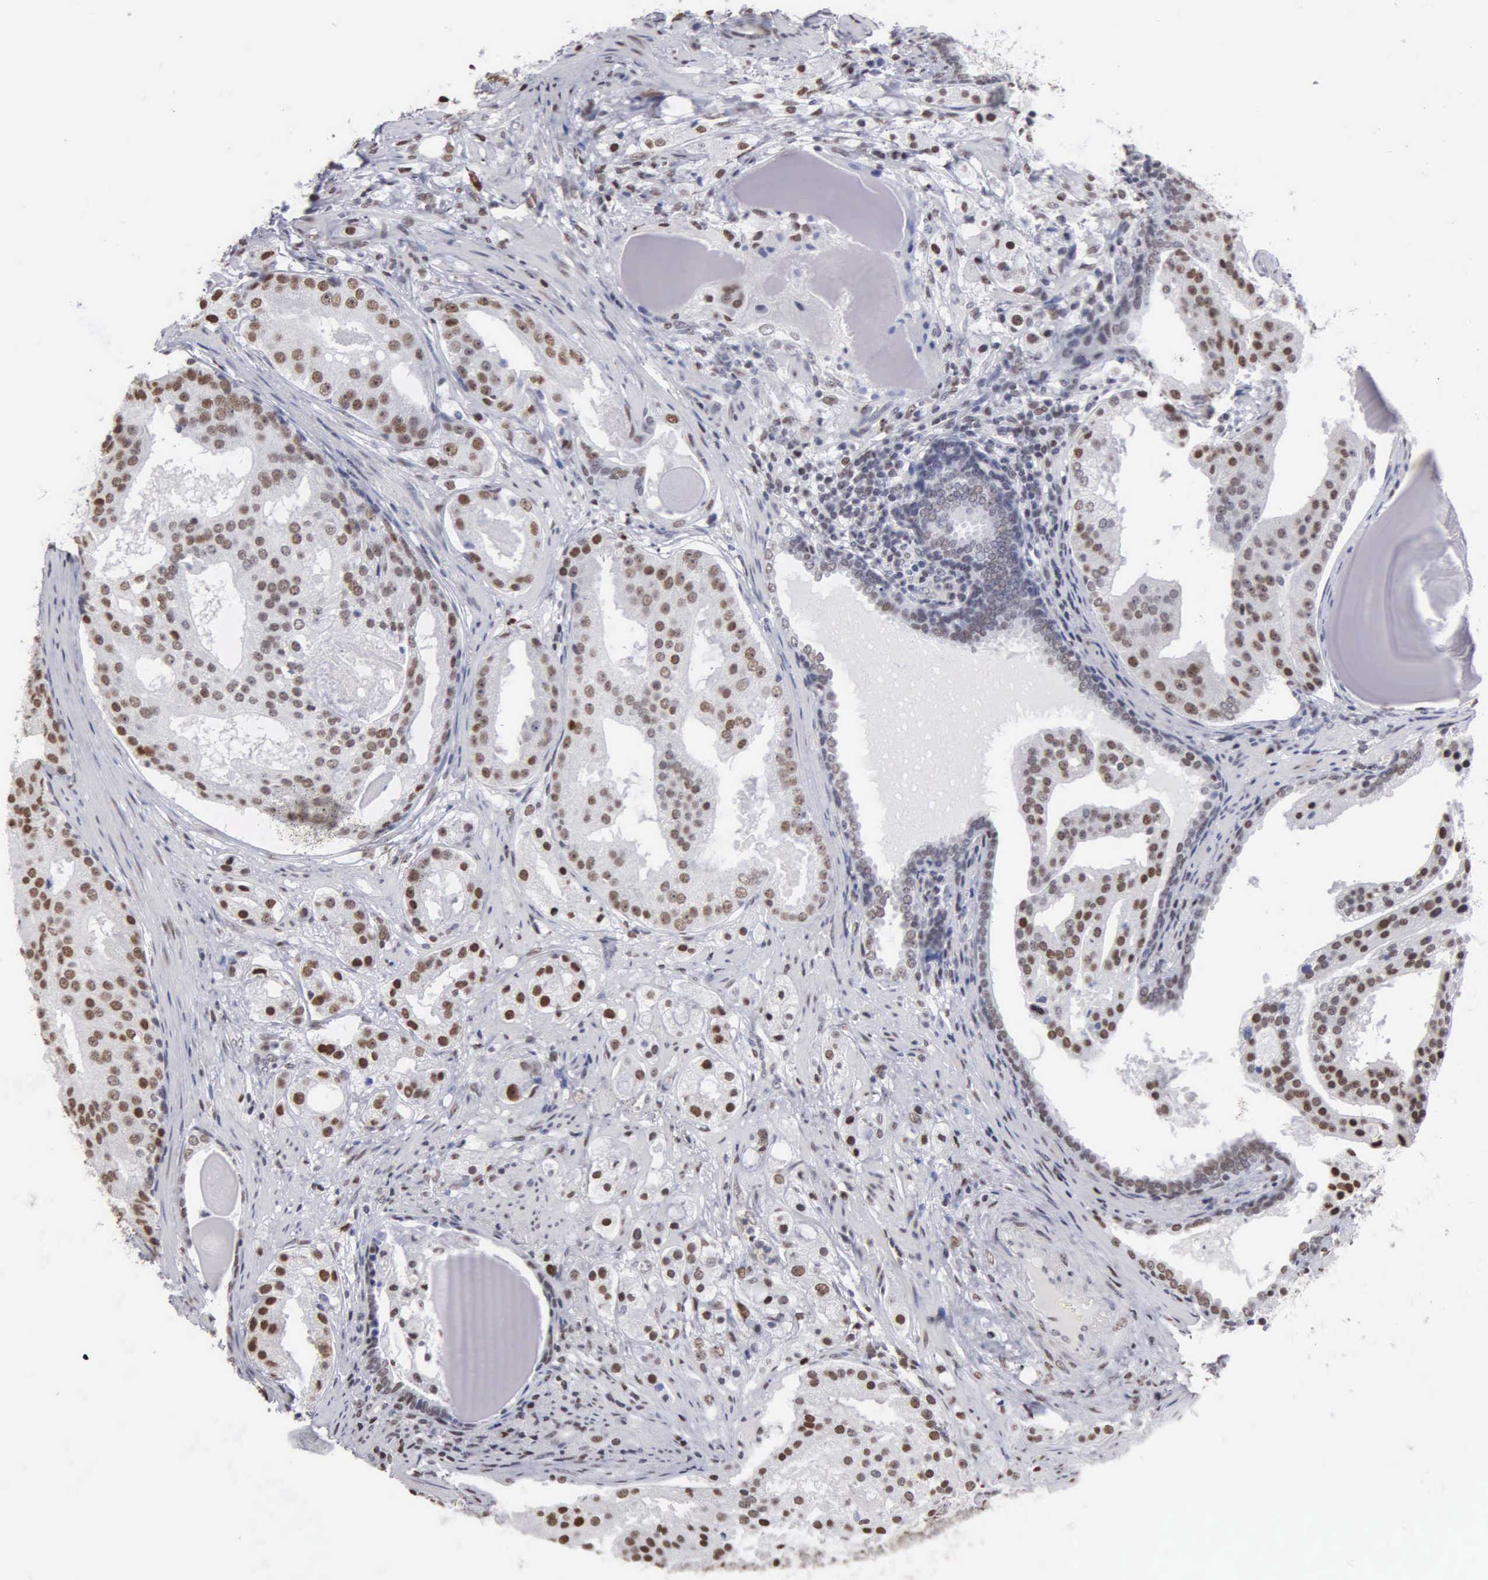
{"staining": {"intensity": "moderate", "quantity": ">75%", "location": "nuclear"}, "tissue": "prostate cancer", "cell_type": "Tumor cells", "image_type": "cancer", "snomed": [{"axis": "morphology", "description": "Adenocarcinoma, High grade"}, {"axis": "topography", "description": "Prostate"}], "caption": "The micrograph reveals immunohistochemical staining of prostate cancer (high-grade adenocarcinoma). There is moderate nuclear staining is identified in approximately >75% of tumor cells. Using DAB (3,3'-diaminobenzidine) (brown) and hematoxylin (blue) stains, captured at high magnification using brightfield microscopy.", "gene": "CCNG1", "patient": {"sex": "male", "age": 68}}